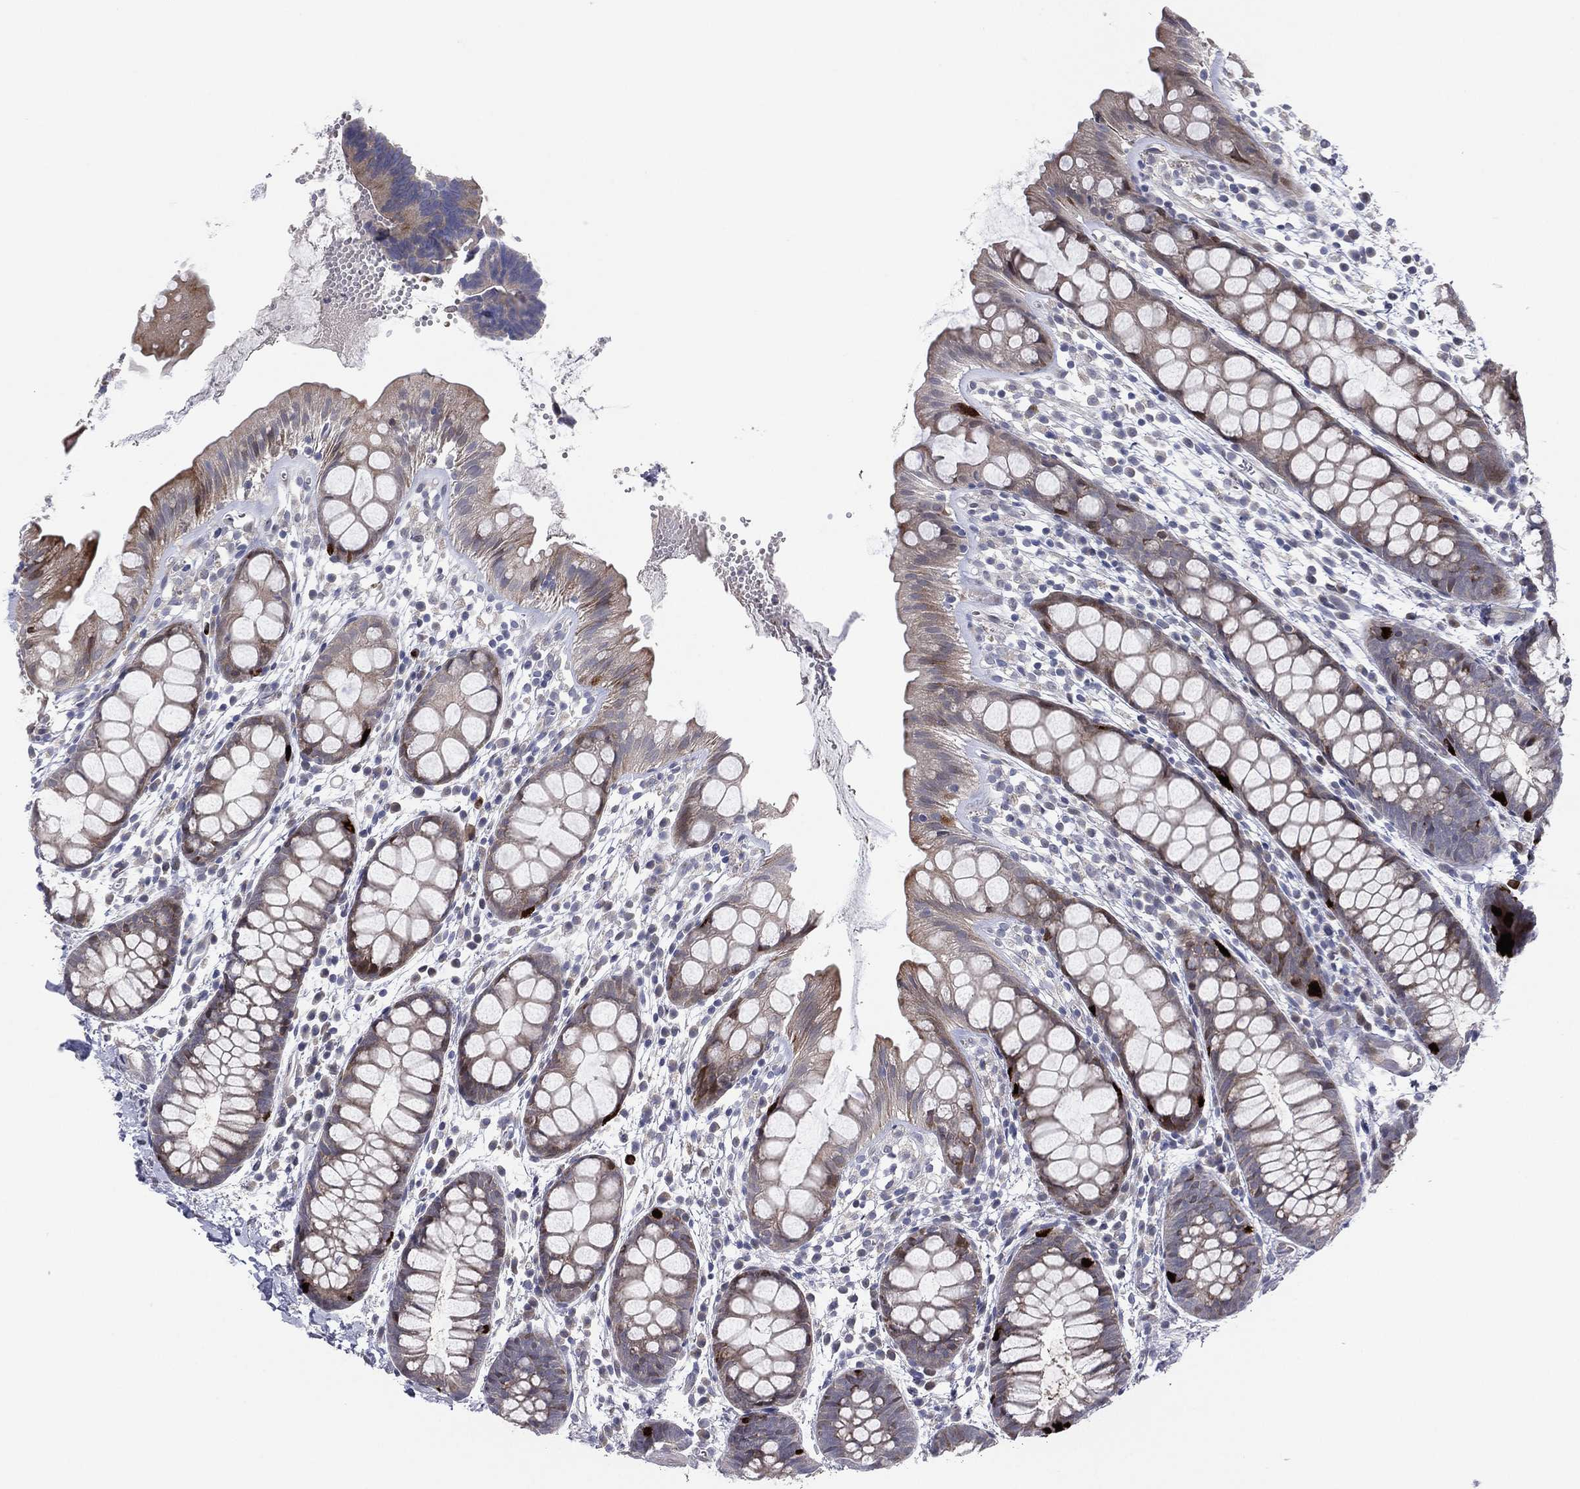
{"staining": {"intensity": "moderate", "quantity": ">75%", "location": "cytoplasmic/membranous,nuclear"}, "tissue": "rectum", "cell_type": "Glandular cells", "image_type": "normal", "snomed": [{"axis": "morphology", "description": "Normal tissue, NOS"}, {"axis": "topography", "description": "Rectum"}], "caption": "Immunohistochemistry (IHC) image of normal rectum: human rectum stained using IHC demonstrates medium levels of moderate protein expression localized specifically in the cytoplasmic/membranous,nuclear of glandular cells, appearing as a cytoplasmic/membranous,nuclear brown color.", "gene": "UTP14A", "patient": {"sex": "male", "age": 57}}